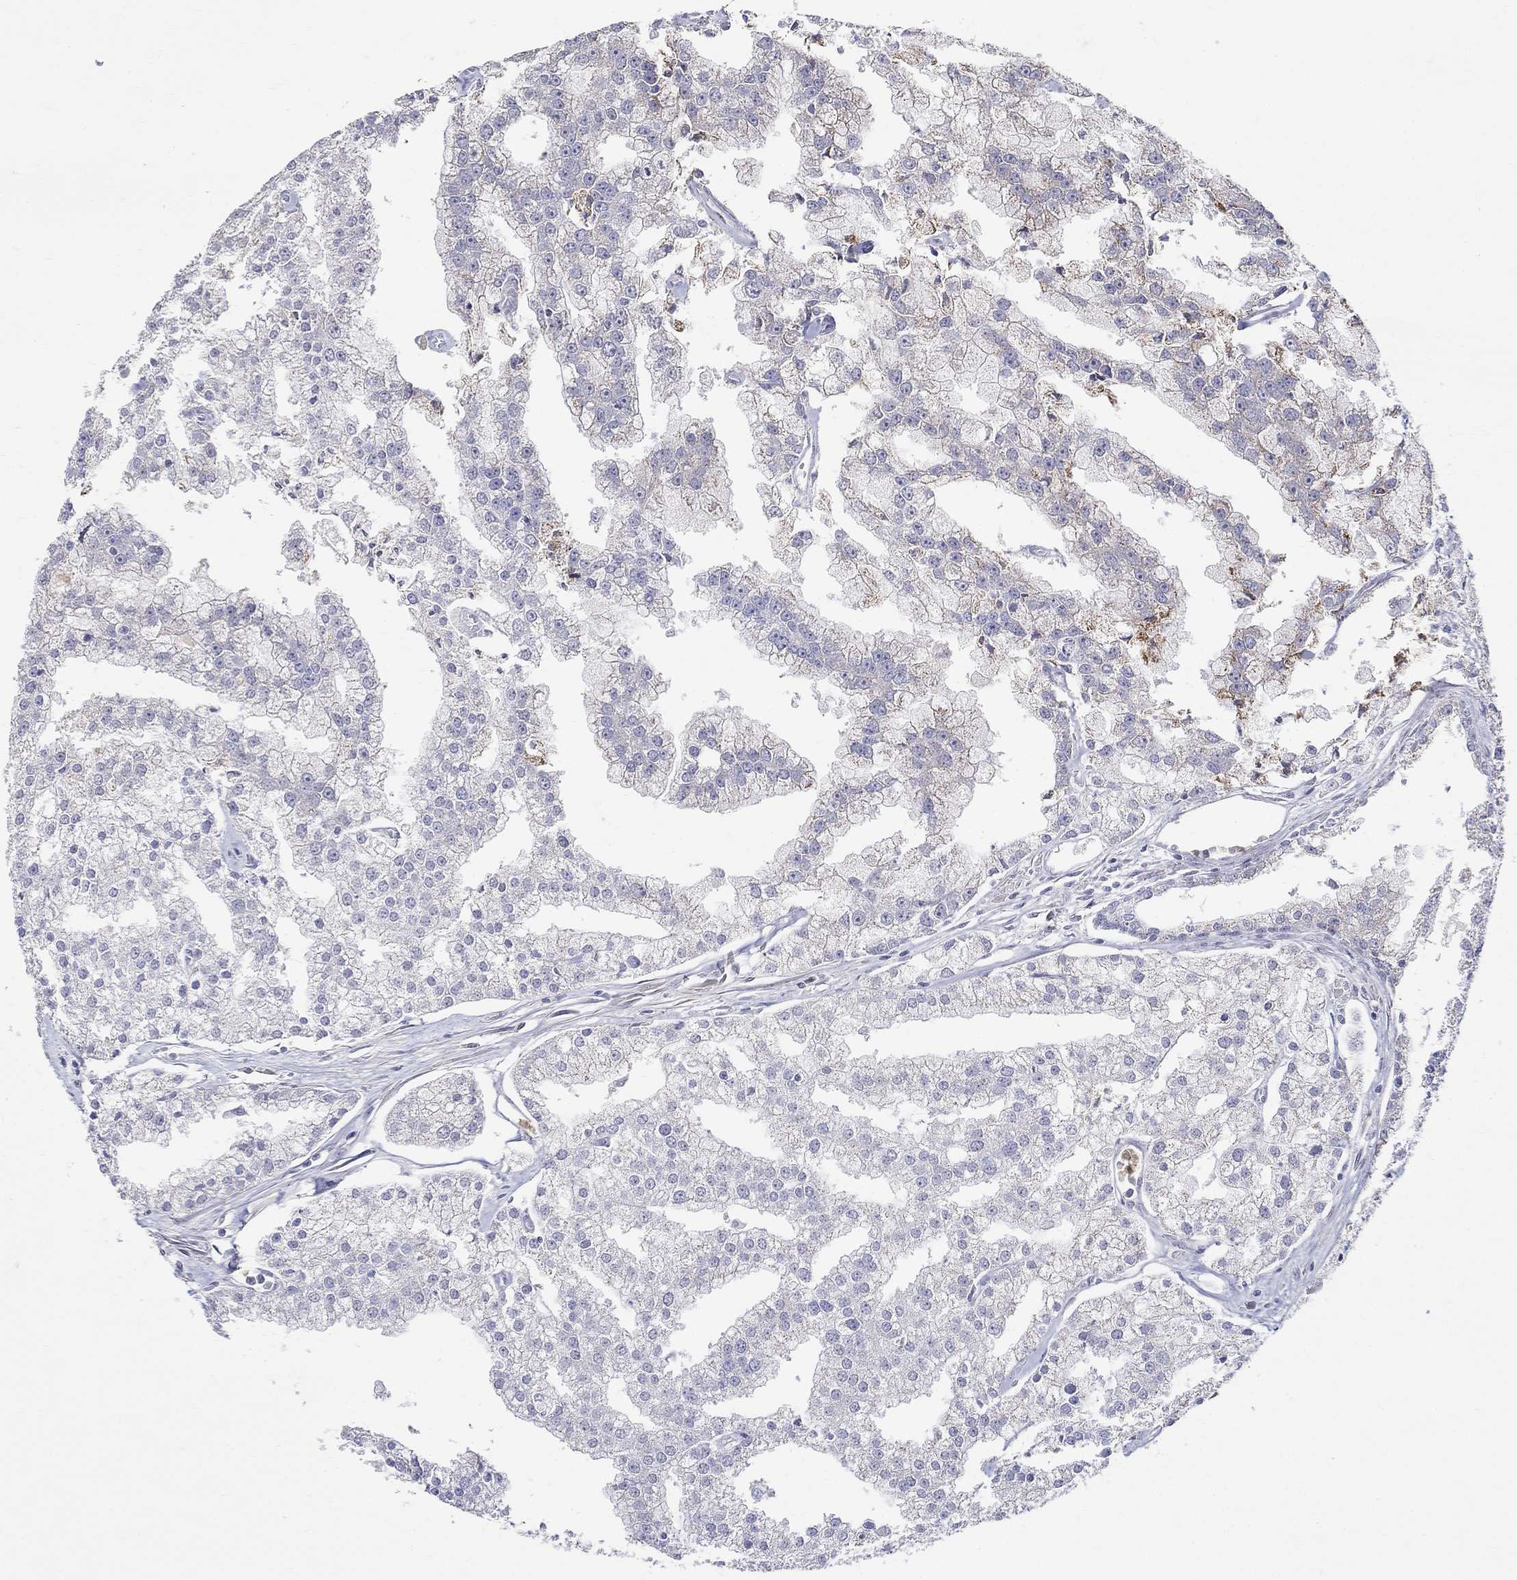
{"staining": {"intensity": "strong", "quantity": "<25%", "location": "cytoplasmic/membranous"}, "tissue": "prostate cancer", "cell_type": "Tumor cells", "image_type": "cancer", "snomed": [{"axis": "morphology", "description": "Adenocarcinoma, NOS"}, {"axis": "topography", "description": "Prostate"}], "caption": "Immunohistochemistry (IHC) micrograph of adenocarcinoma (prostate) stained for a protein (brown), which displays medium levels of strong cytoplasmic/membranous positivity in about <25% of tumor cells.", "gene": "HMX2", "patient": {"sex": "male", "age": 70}}